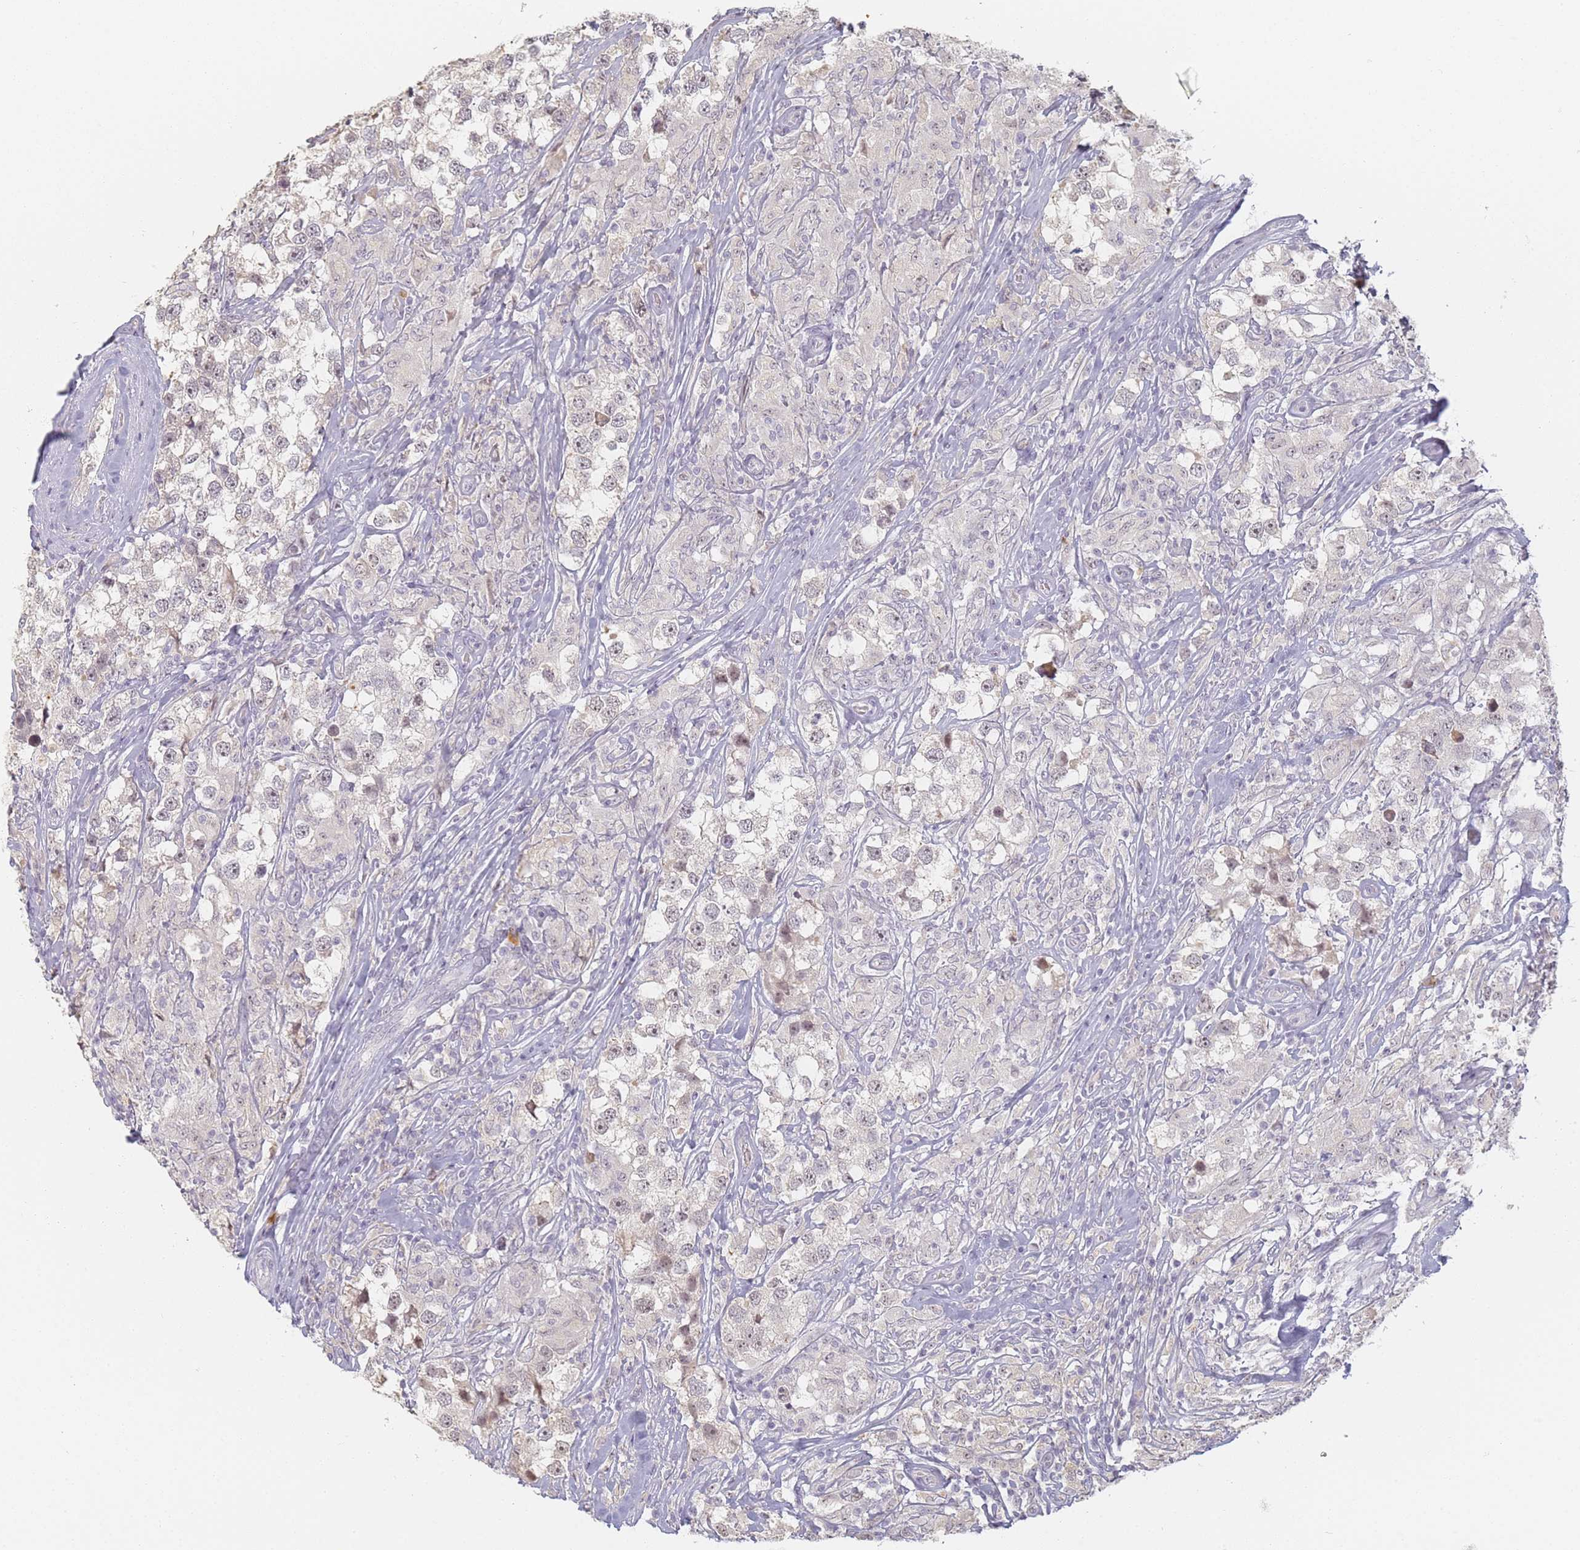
{"staining": {"intensity": "negative", "quantity": "none", "location": "none"}, "tissue": "testis cancer", "cell_type": "Tumor cells", "image_type": "cancer", "snomed": [{"axis": "morphology", "description": "Seminoma, NOS"}, {"axis": "topography", "description": "Testis"}], "caption": "DAB immunohistochemical staining of testis seminoma shows no significant positivity in tumor cells.", "gene": "SLC38A9", "patient": {"sex": "male", "age": 46}}